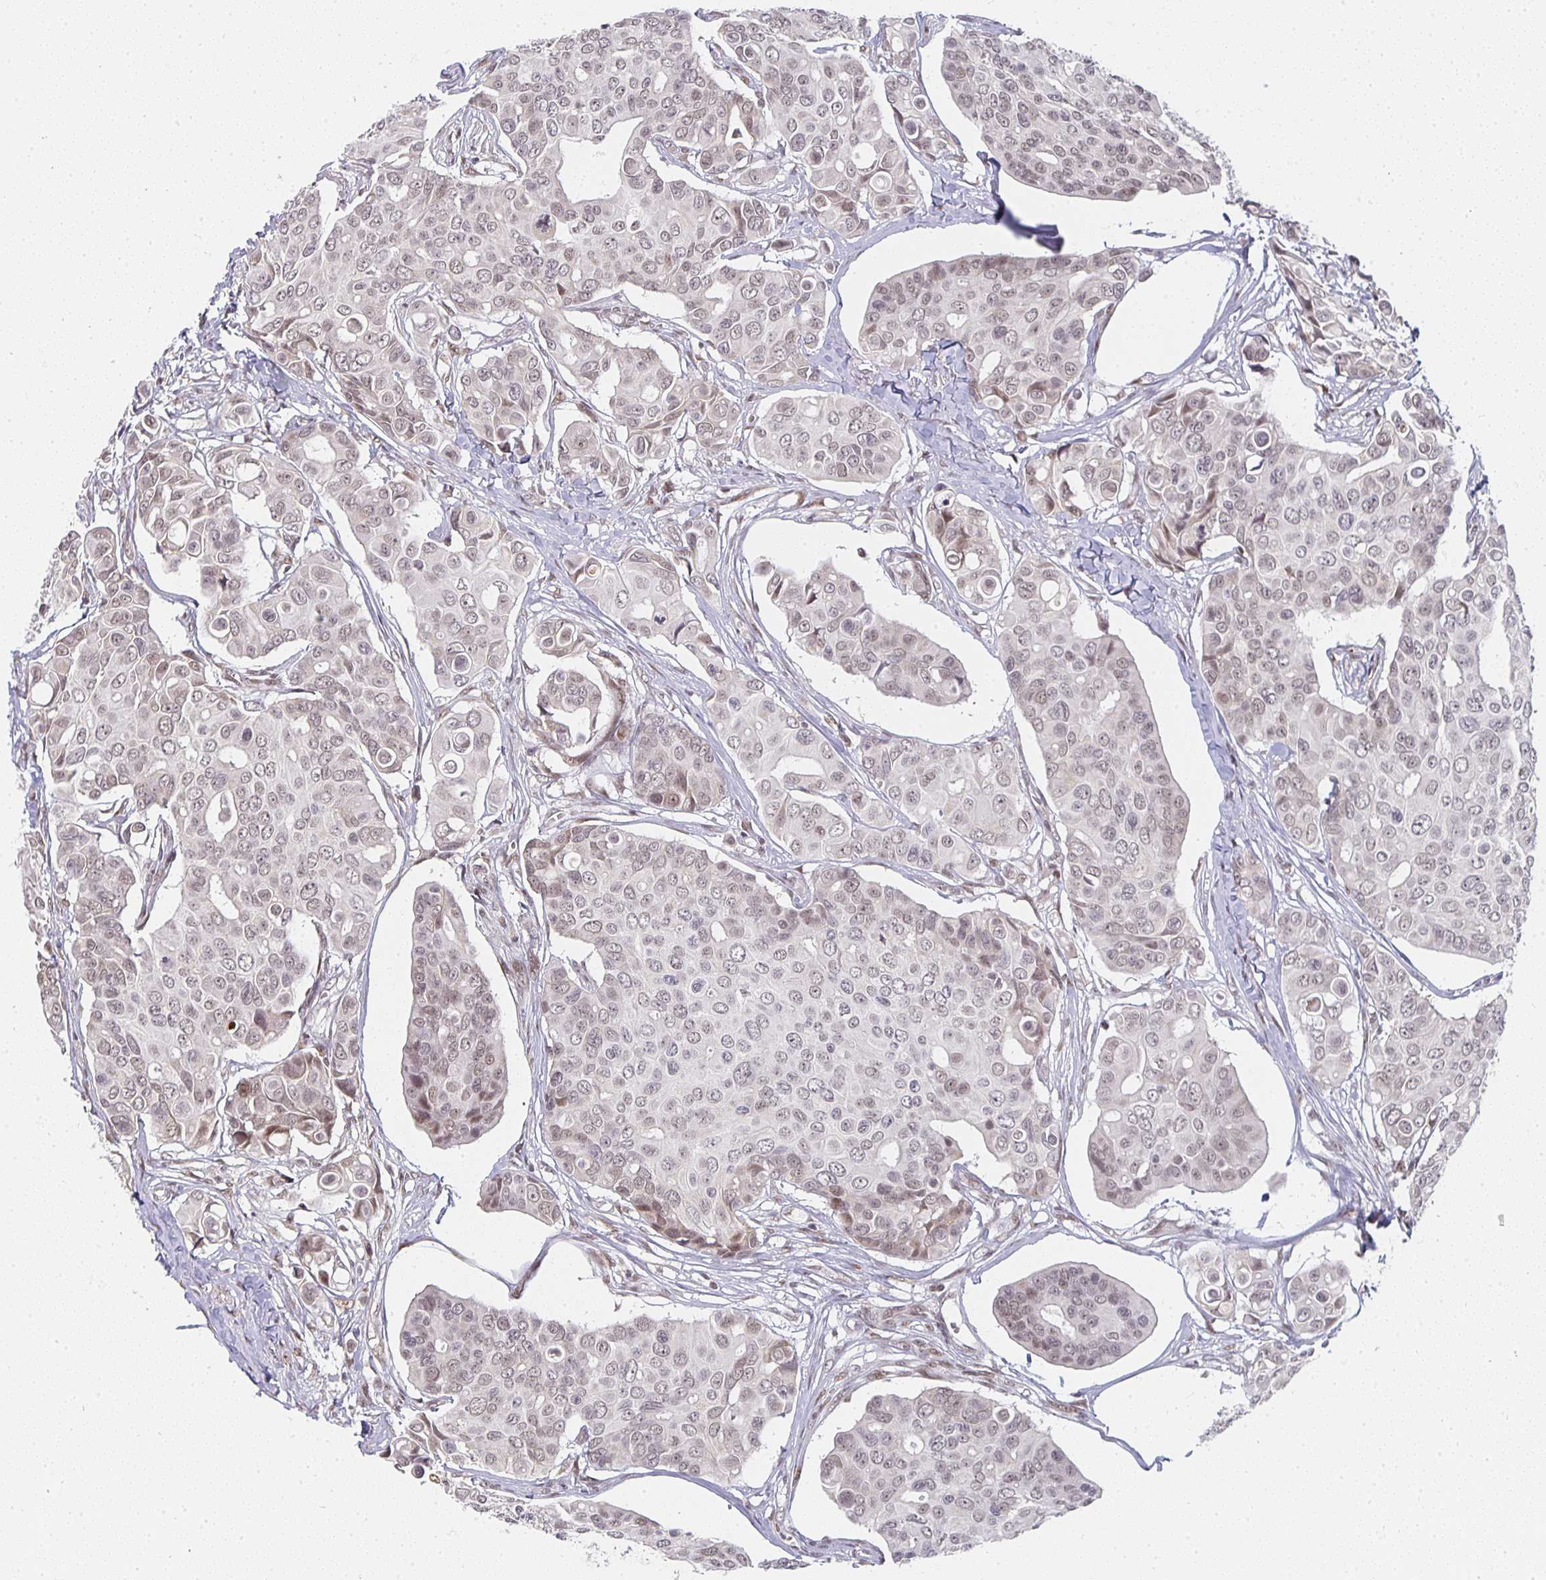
{"staining": {"intensity": "weak", "quantity": ">75%", "location": "nuclear"}, "tissue": "breast cancer", "cell_type": "Tumor cells", "image_type": "cancer", "snomed": [{"axis": "morphology", "description": "Normal tissue, NOS"}, {"axis": "morphology", "description": "Duct carcinoma"}, {"axis": "topography", "description": "Skin"}, {"axis": "topography", "description": "Breast"}], "caption": "Breast cancer stained with DAB immunohistochemistry (IHC) shows low levels of weak nuclear expression in approximately >75% of tumor cells.", "gene": "SMARCA2", "patient": {"sex": "female", "age": 54}}